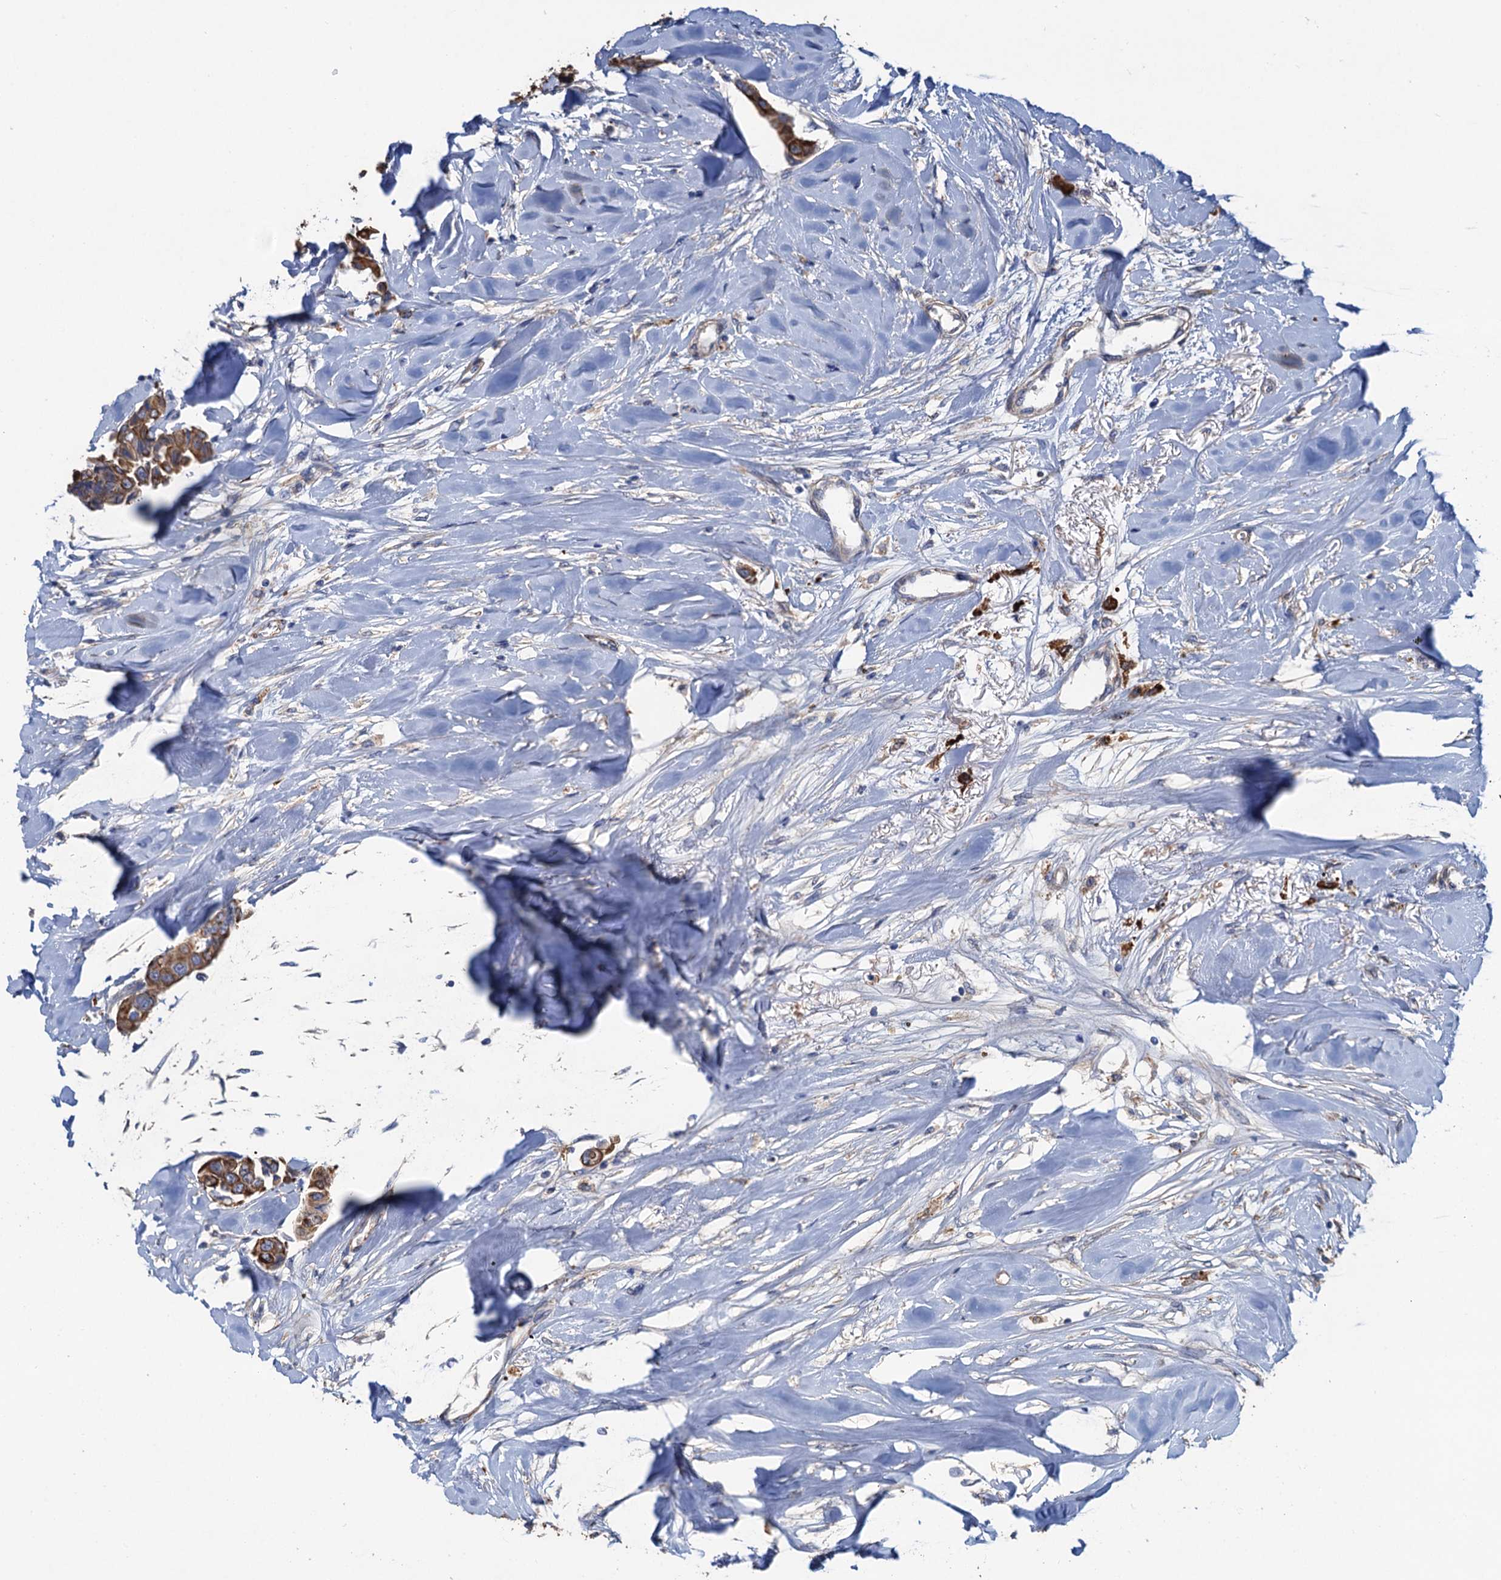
{"staining": {"intensity": "moderate", "quantity": ">75%", "location": "cytoplasmic/membranous"}, "tissue": "breast cancer", "cell_type": "Tumor cells", "image_type": "cancer", "snomed": [{"axis": "morphology", "description": "Duct carcinoma"}, {"axis": "topography", "description": "Breast"}], "caption": "DAB immunohistochemical staining of human breast cancer (intraductal carcinoma) reveals moderate cytoplasmic/membranous protein expression in approximately >75% of tumor cells.", "gene": "SMCO3", "patient": {"sex": "female", "age": 80}}